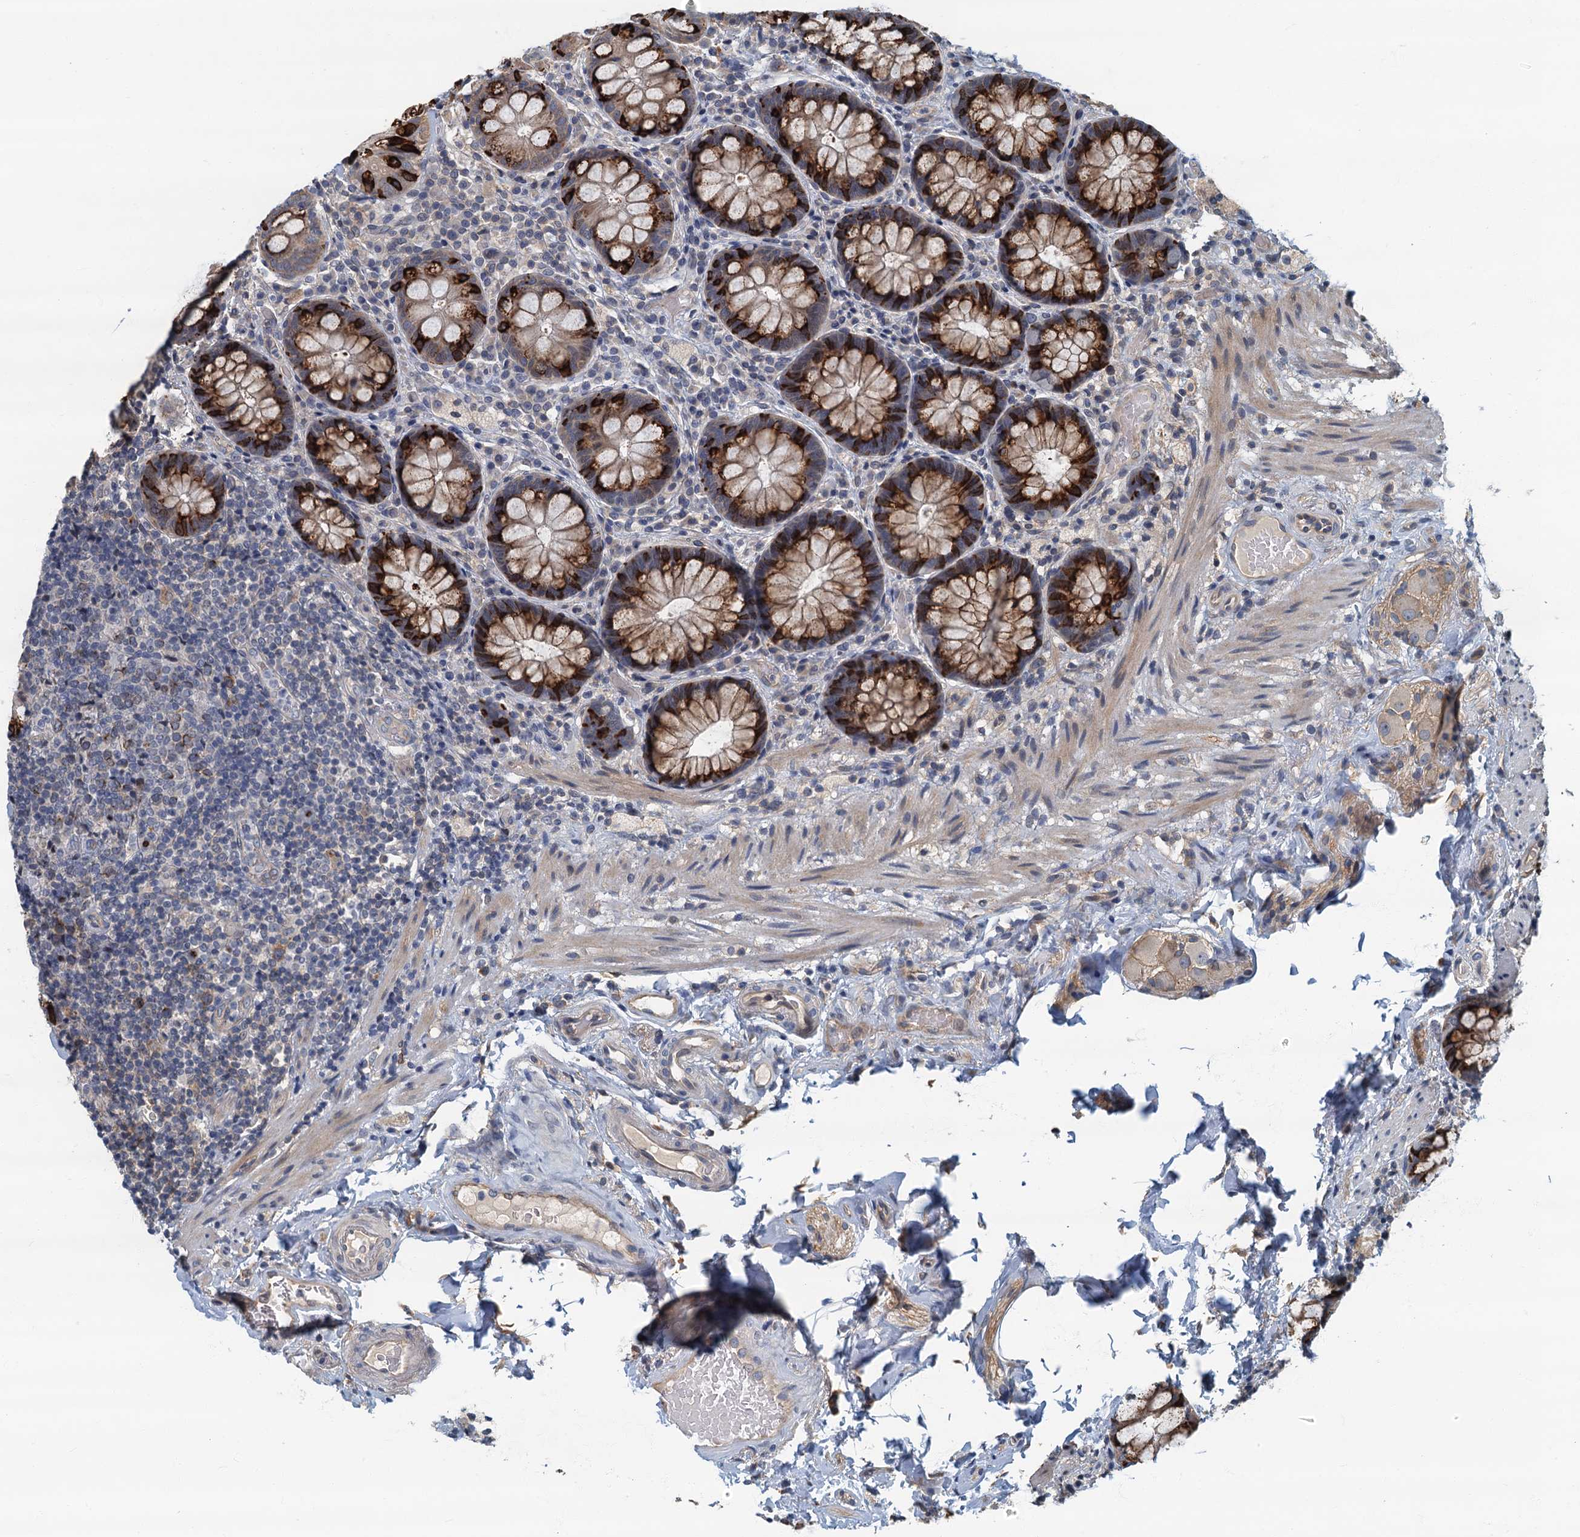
{"staining": {"intensity": "strong", "quantity": "25%-75%", "location": "cytoplasmic/membranous"}, "tissue": "rectum", "cell_type": "Glandular cells", "image_type": "normal", "snomed": [{"axis": "morphology", "description": "Normal tissue, NOS"}, {"axis": "topography", "description": "Rectum"}], "caption": "Benign rectum was stained to show a protein in brown. There is high levels of strong cytoplasmic/membranous staining in about 25%-75% of glandular cells. (DAB (3,3'-diaminobenzidine) IHC with brightfield microscopy, high magnification).", "gene": "CKAP2L", "patient": {"sex": "male", "age": 83}}